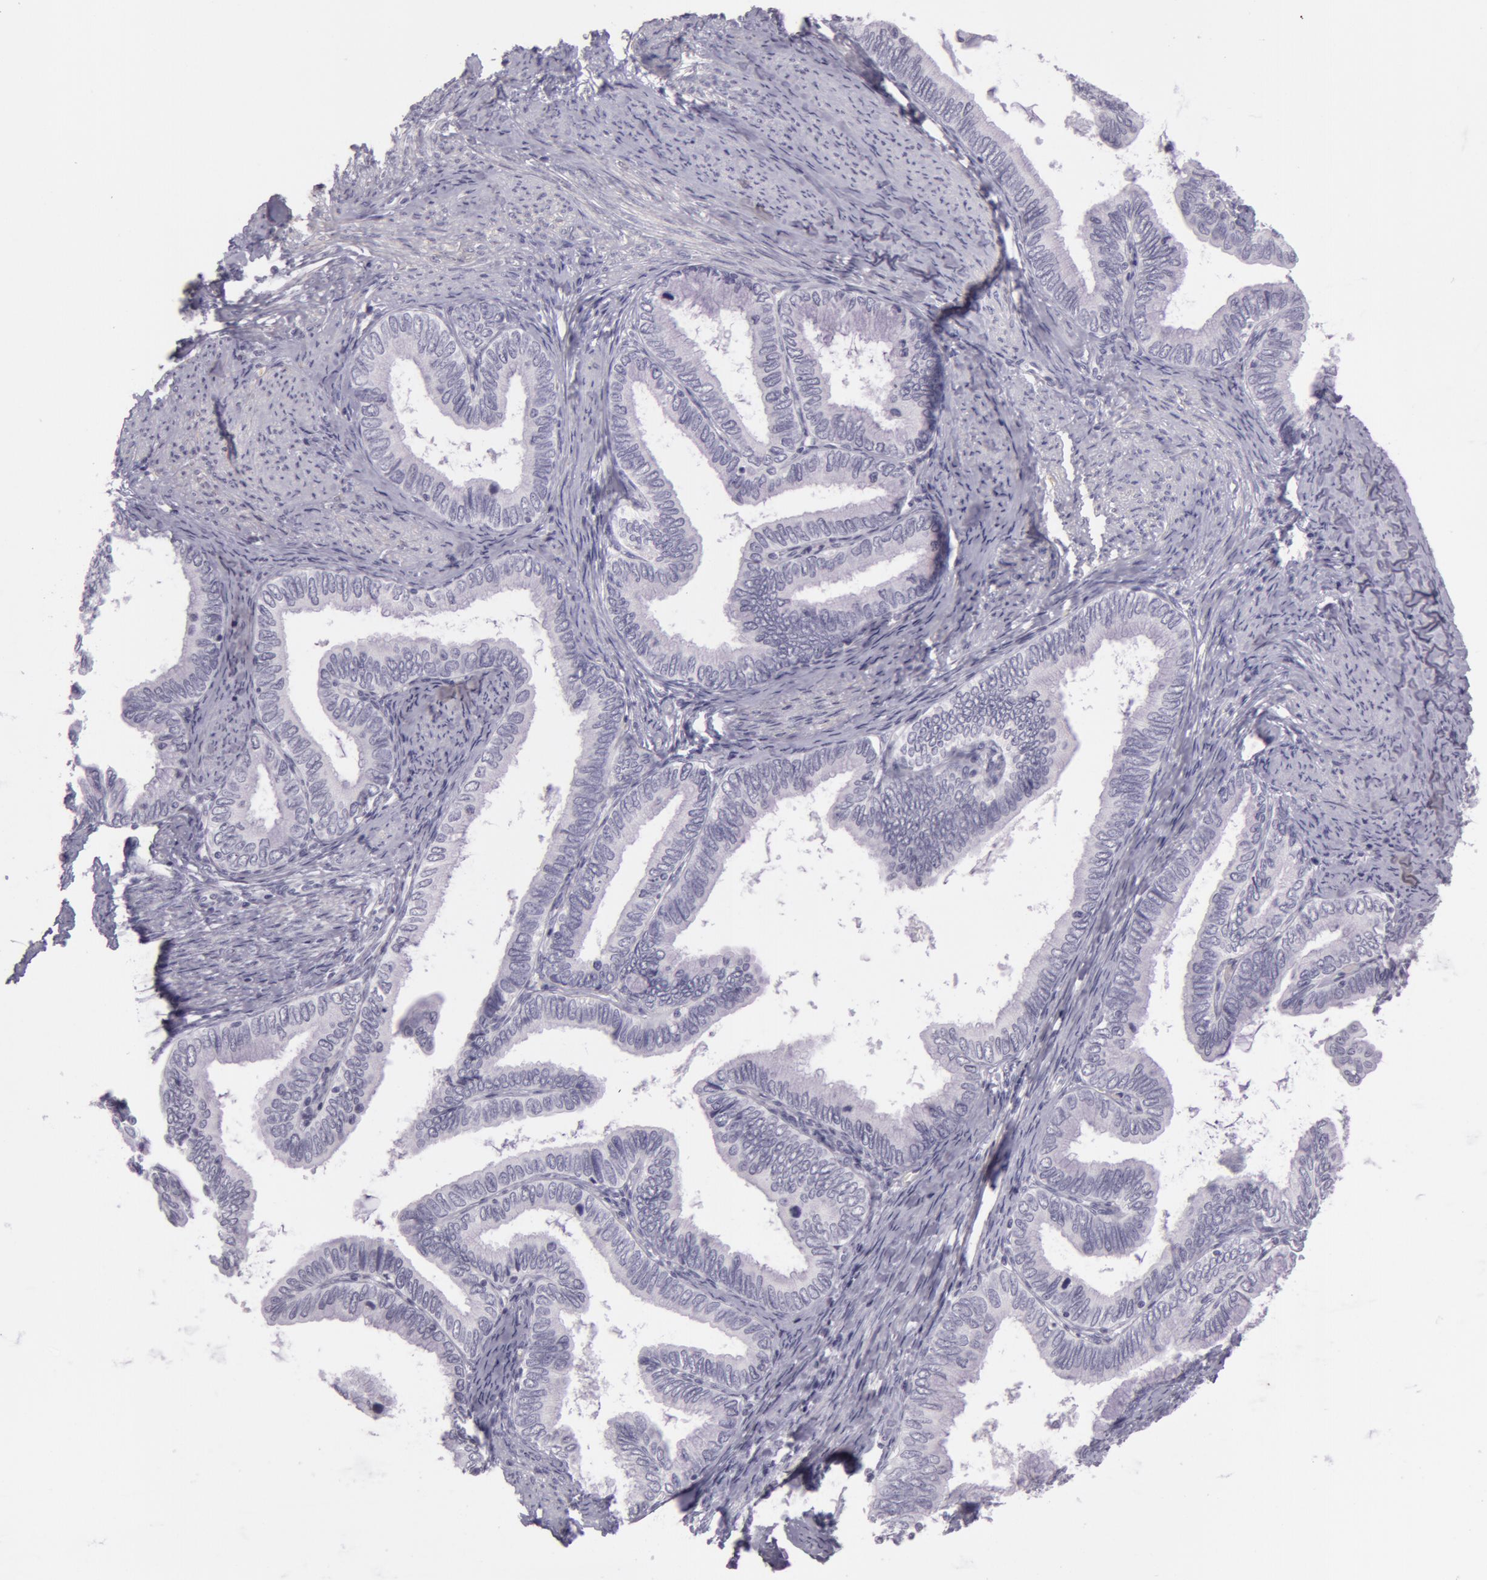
{"staining": {"intensity": "negative", "quantity": "none", "location": "none"}, "tissue": "cervical cancer", "cell_type": "Tumor cells", "image_type": "cancer", "snomed": [{"axis": "morphology", "description": "Adenocarcinoma, NOS"}, {"axis": "topography", "description": "Cervix"}], "caption": "A photomicrograph of cervical adenocarcinoma stained for a protein exhibits no brown staining in tumor cells.", "gene": "CKB", "patient": {"sex": "female", "age": 49}}